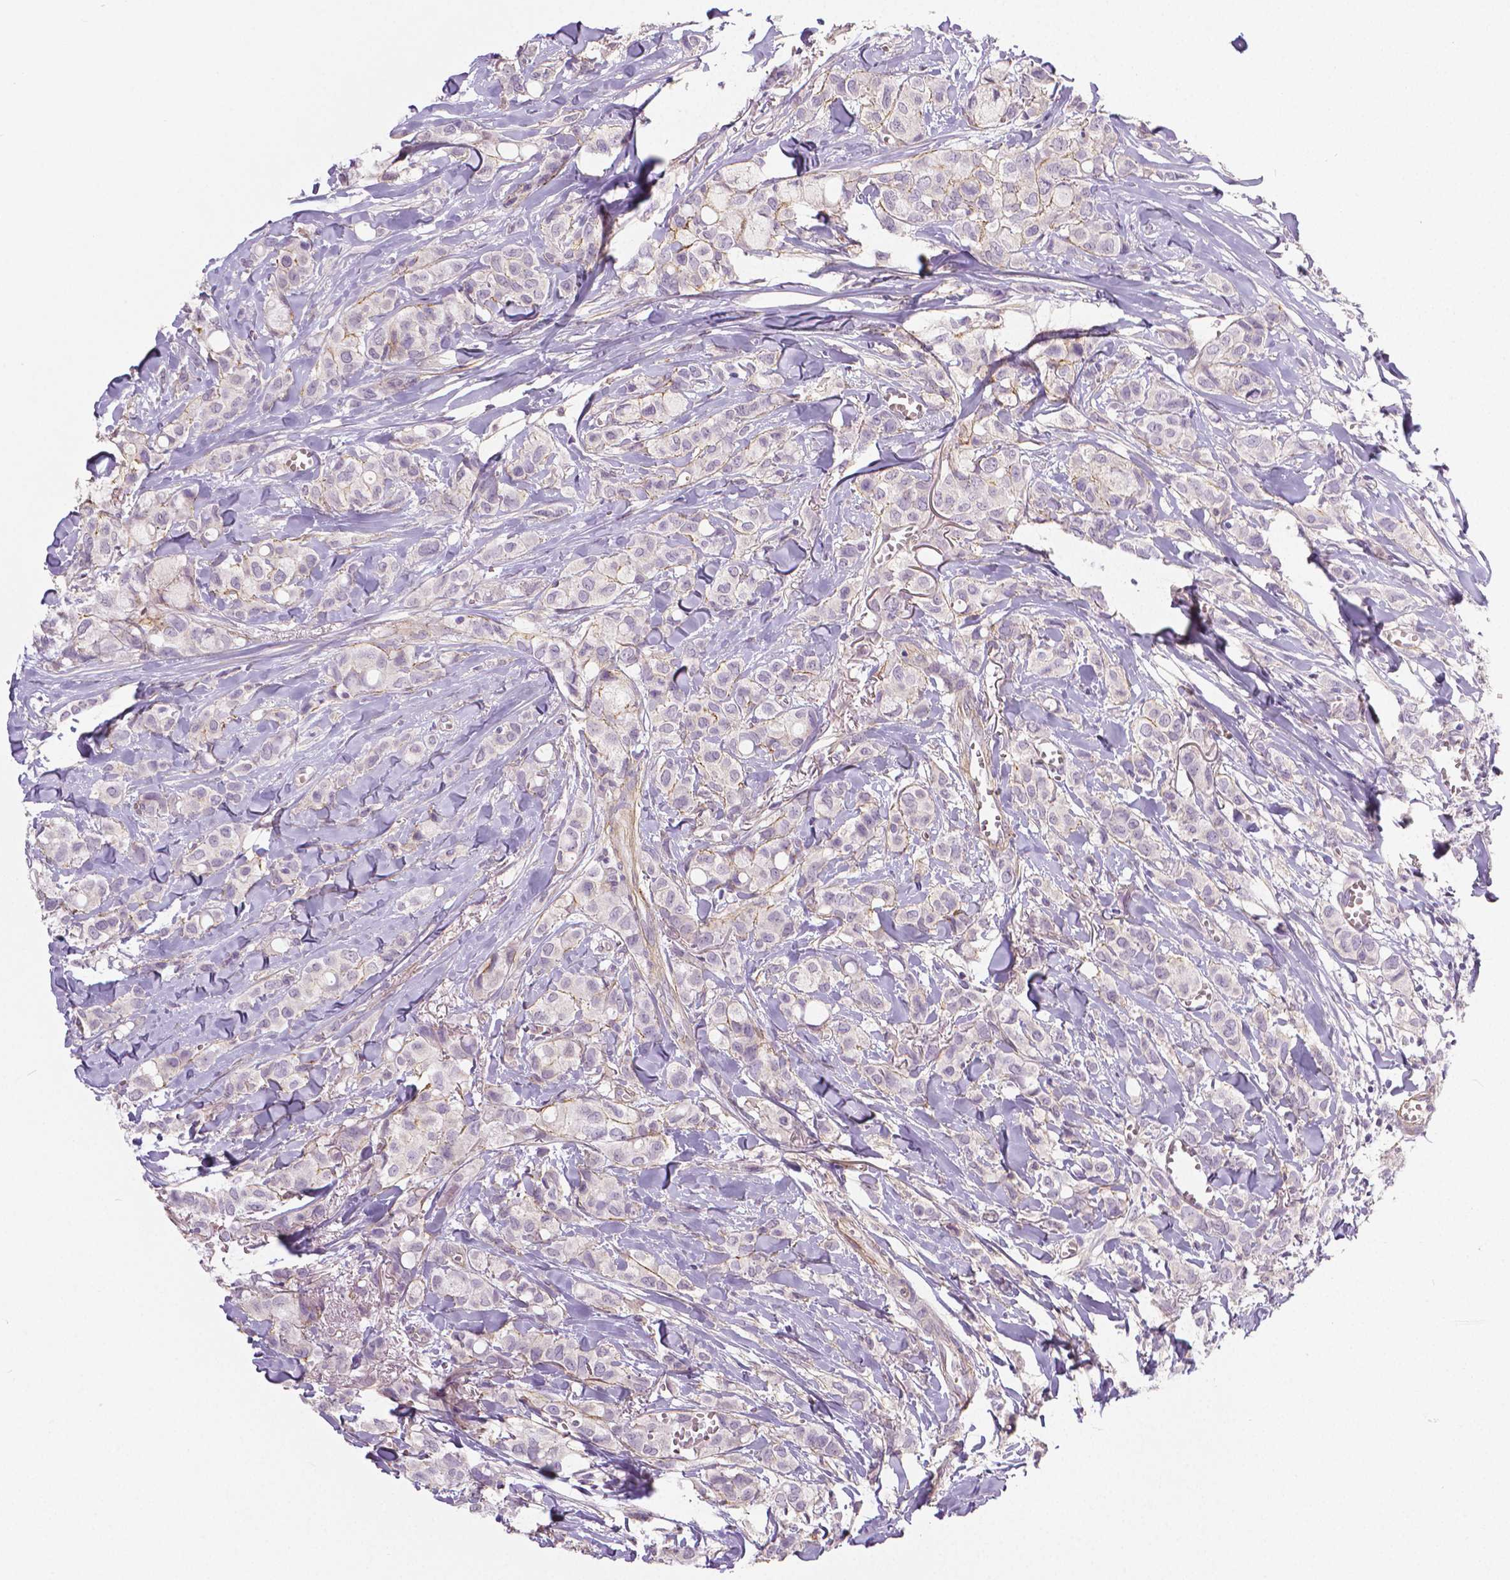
{"staining": {"intensity": "negative", "quantity": "none", "location": "none"}, "tissue": "breast cancer", "cell_type": "Tumor cells", "image_type": "cancer", "snomed": [{"axis": "morphology", "description": "Duct carcinoma"}, {"axis": "topography", "description": "Breast"}], "caption": "The micrograph shows no significant expression in tumor cells of infiltrating ductal carcinoma (breast).", "gene": "FLT1", "patient": {"sex": "female", "age": 85}}